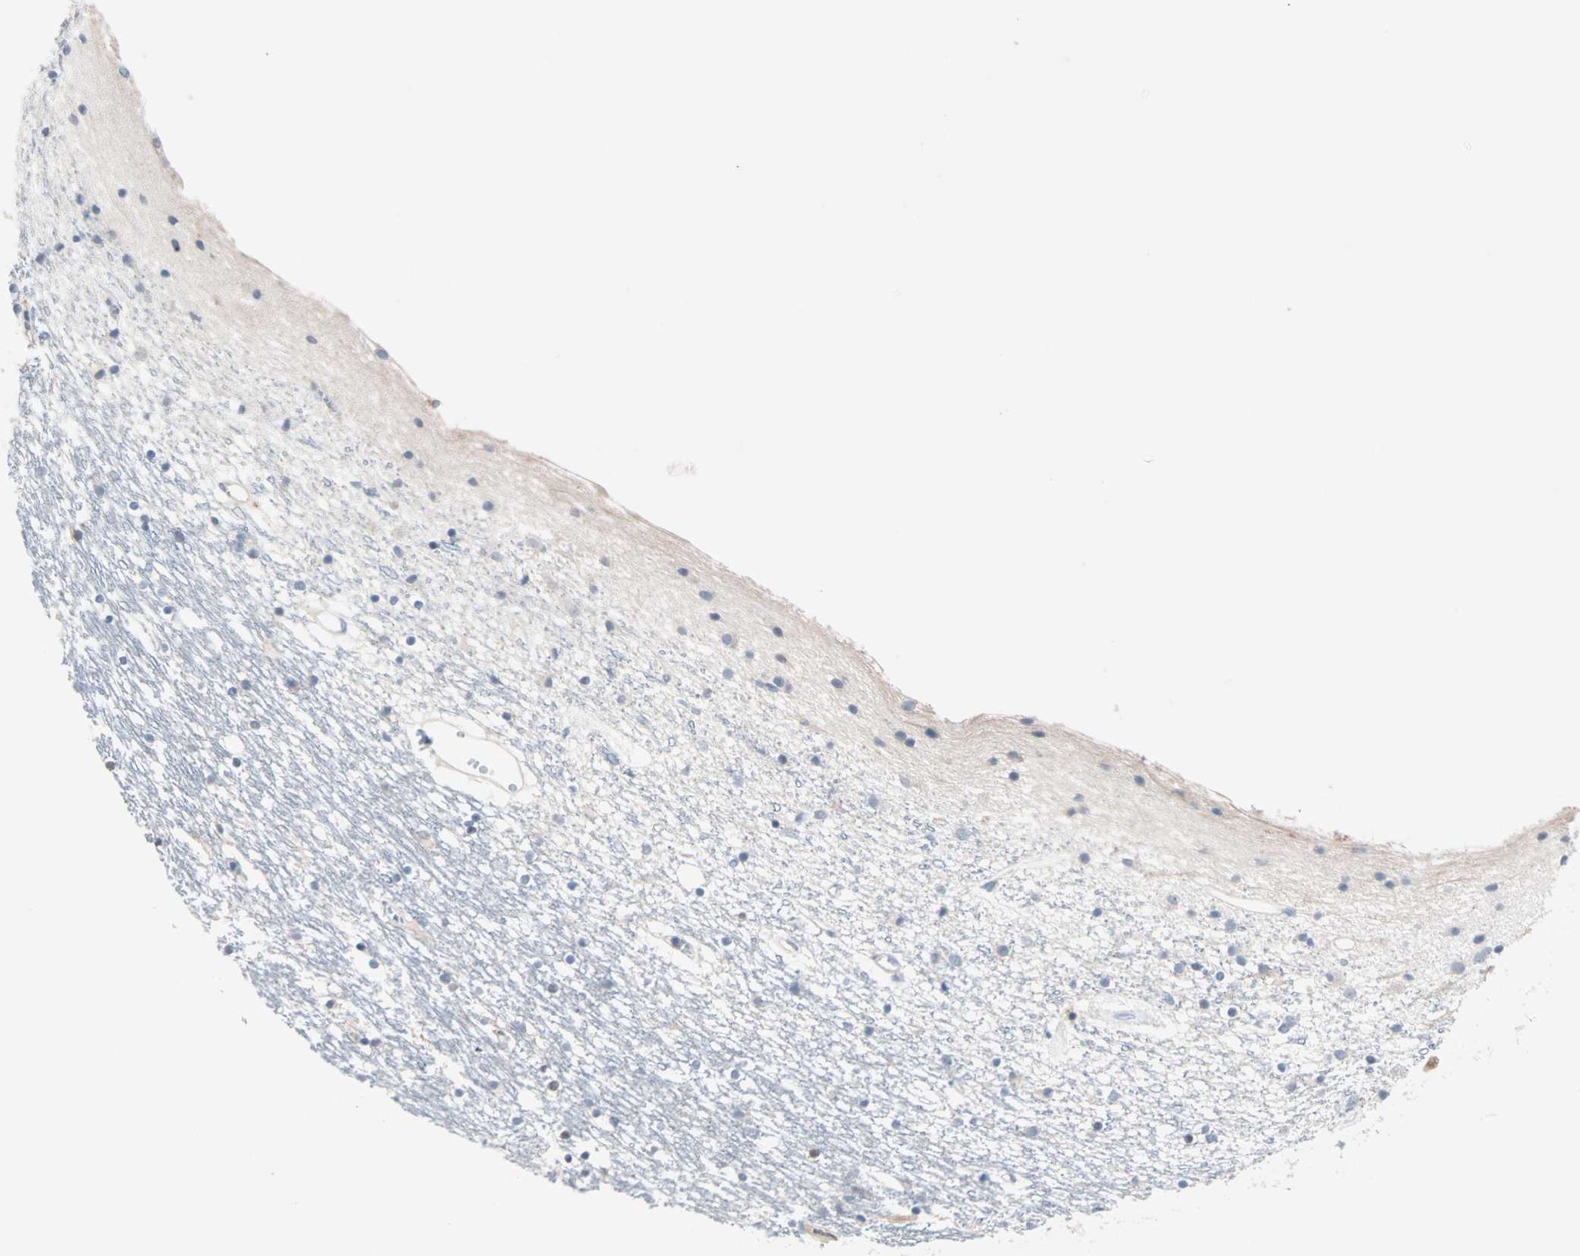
{"staining": {"intensity": "moderate", "quantity": "<25%", "location": "nuclear"}, "tissue": "caudate", "cell_type": "Glial cells", "image_type": "normal", "snomed": [{"axis": "morphology", "description": "Normal tissue, NOS"}, {"axis": "topography", "description": "Lateral ventricle wall"}], "caption": "Caudate stained with DAB (3,3'-diaminobenzidine) immunohistochemistry (IHC) demonstrates low levels of moderate nuclear expression in about <25% of glial cells. (IHC, brightfield microscopy, high magnification).", "gene": "CCNE2", "patient": {"sex": "male", "age": 45}}